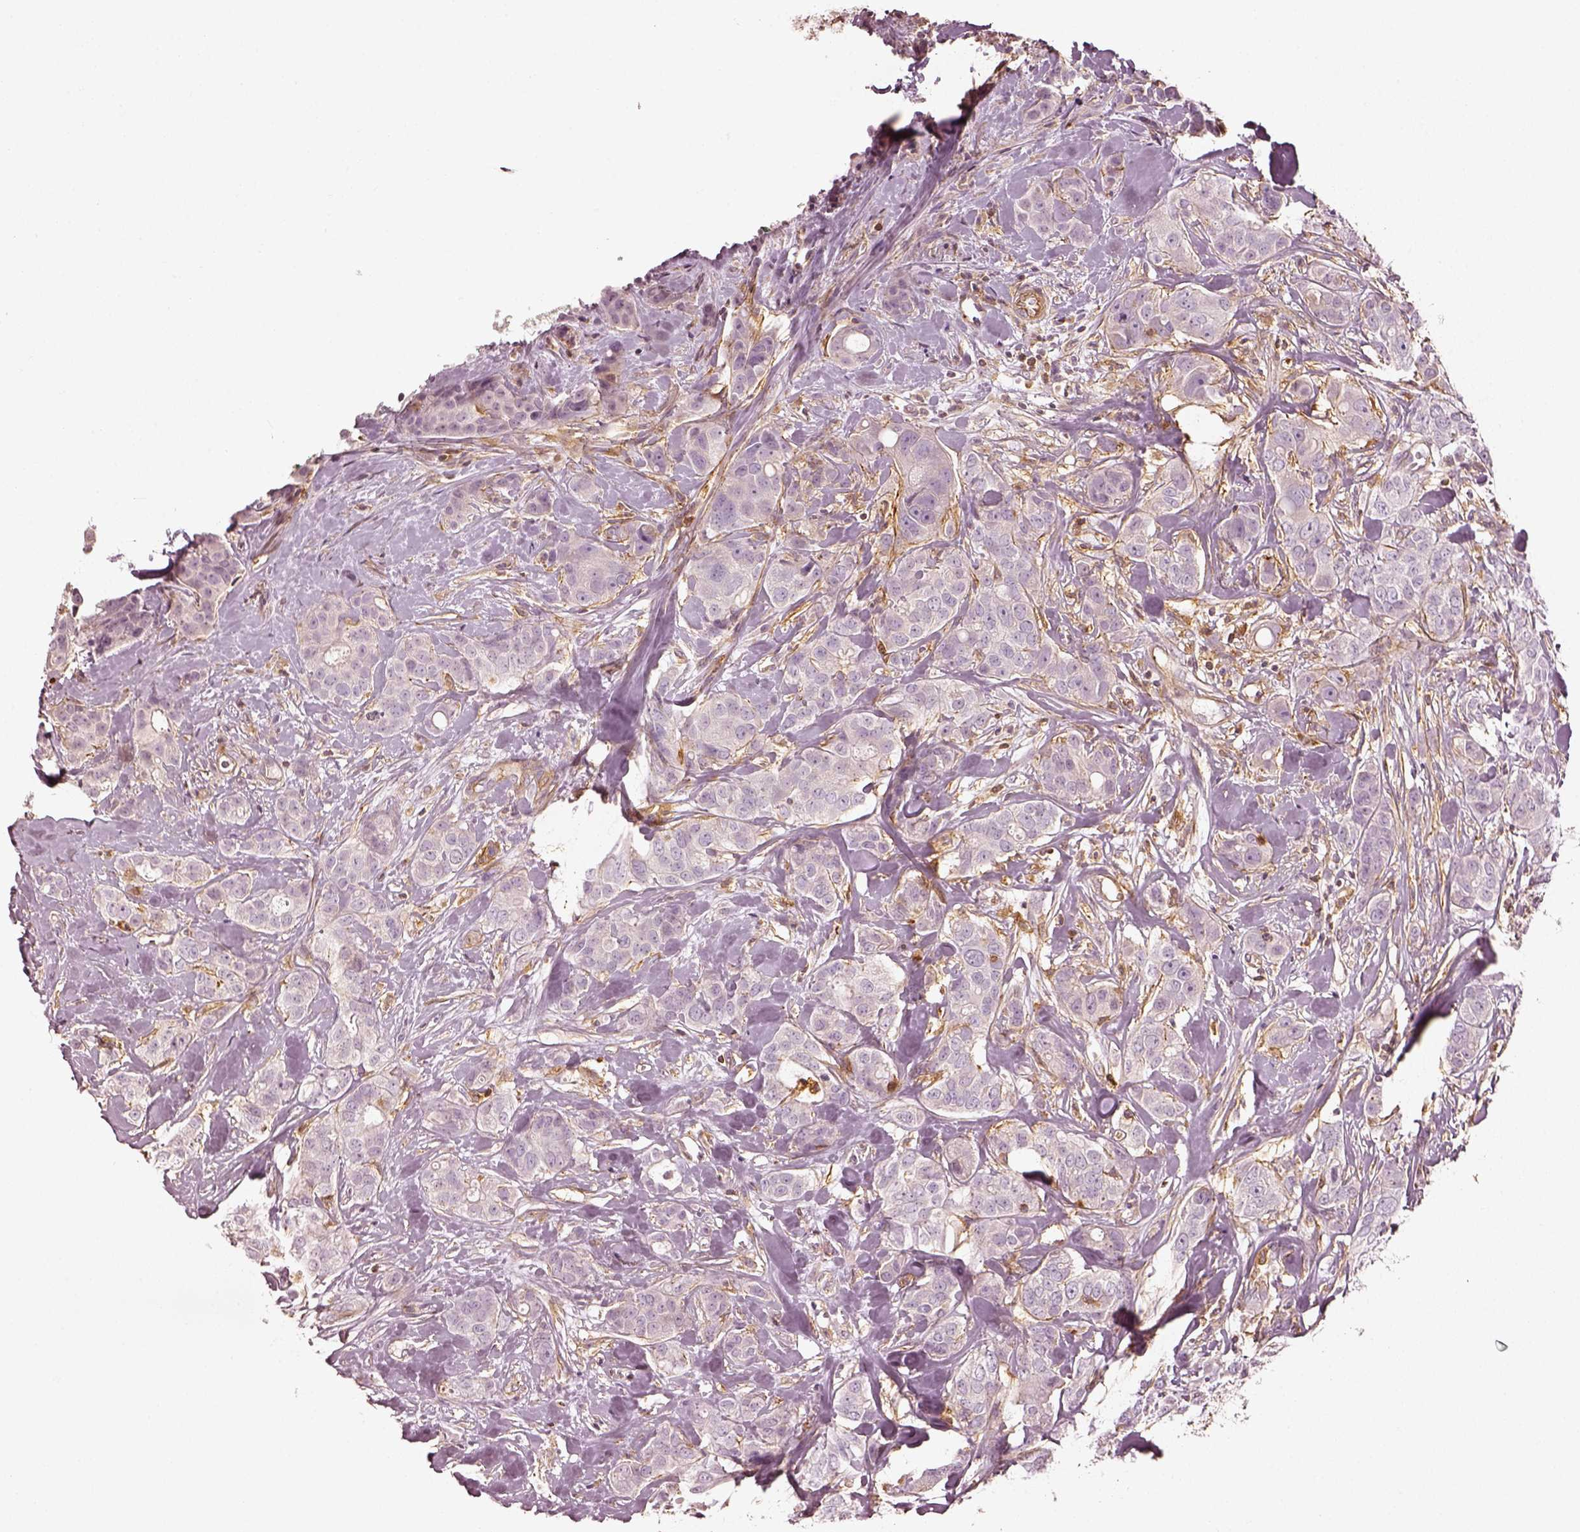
{"staining": {"intensity": "negative", "quantity": "none", "location": "none"}, "tissue": "breast cancer", "cell_type": "Tumor cells", "image_type": "cancer", "snomed": [{"axis": "morphology", "description": "Duct carcinoma"}, {"axis": "topography", "description": "Breast"}], "caption": "A photomicrograph of human breast cancer is negative for staining in tumor cells.", "gene": "ZYX", "patient": {"sex": "female", "age": 43}}